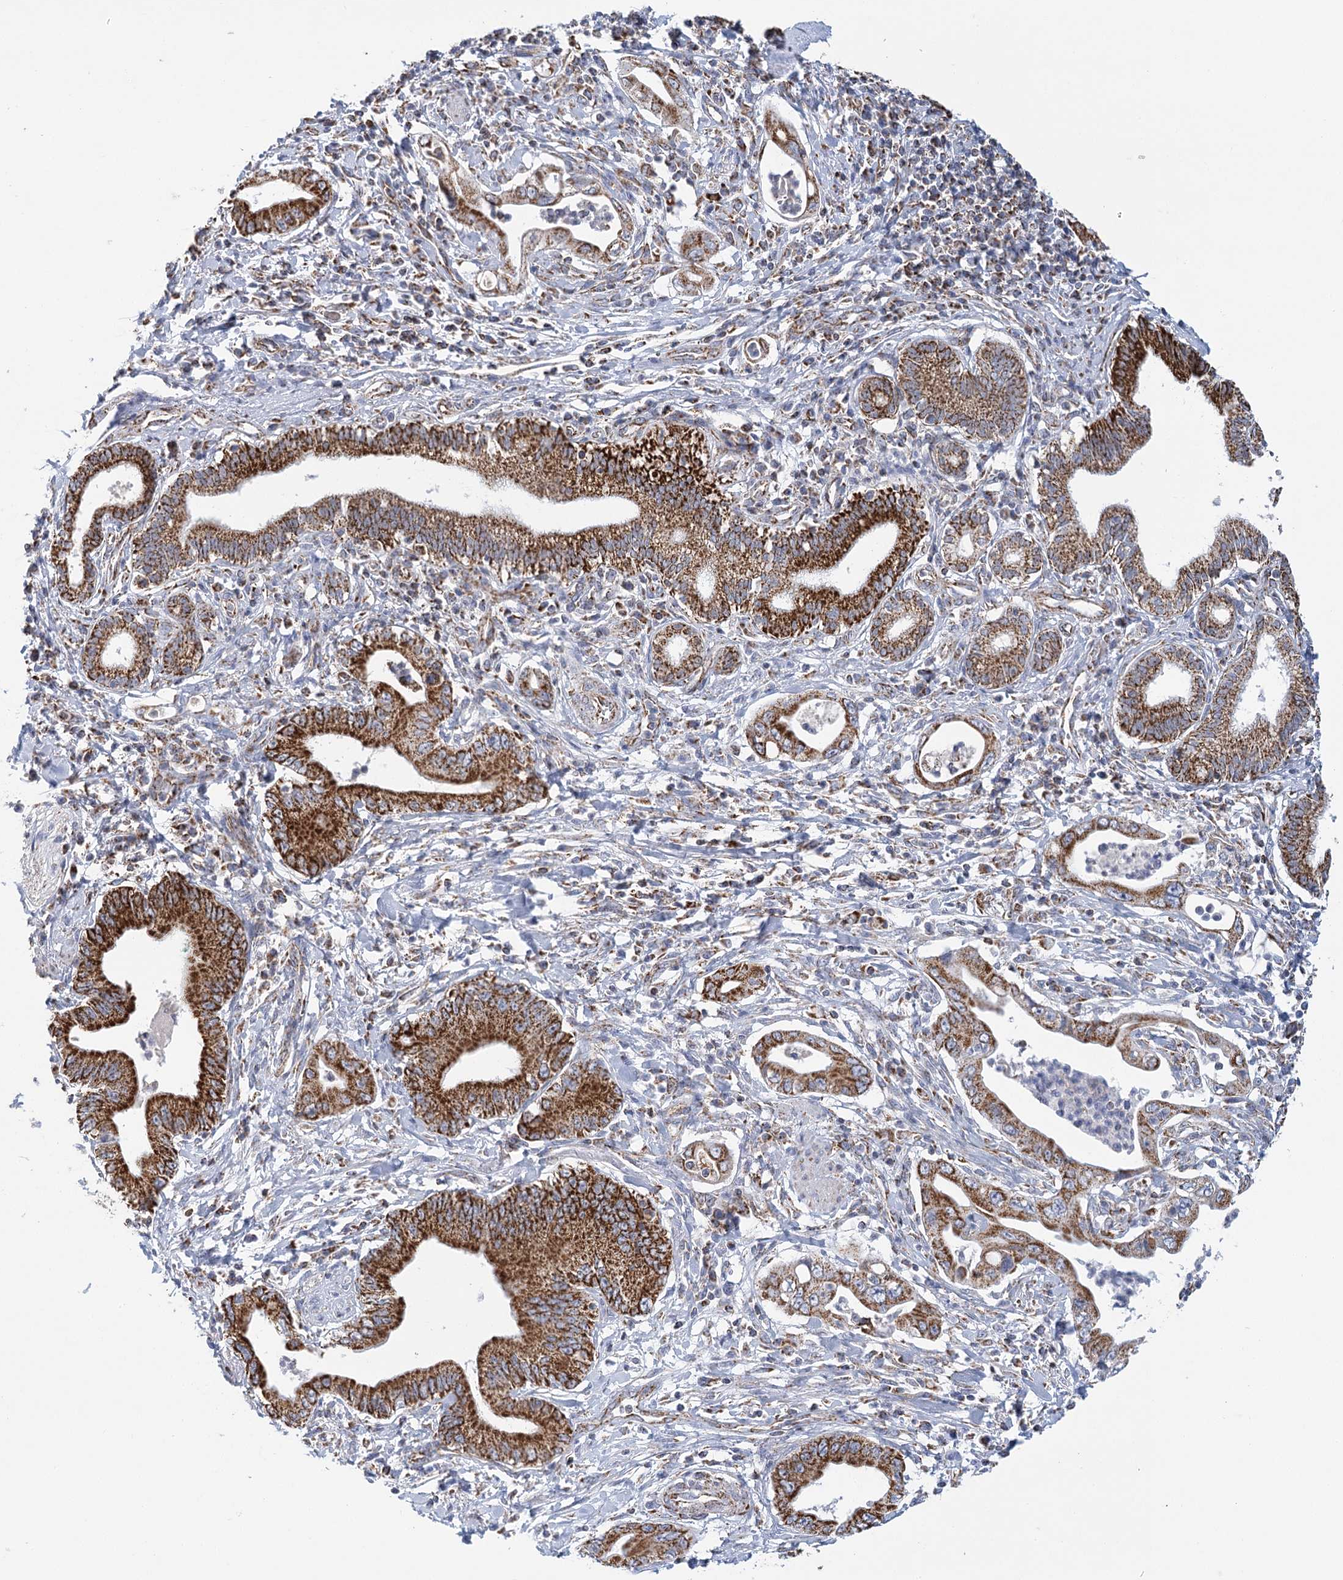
{"staining": {"intensity": "strong", "quantity": ">75%", "location": "cytoplasmic/membranous"}, "tissue": "pancreatic cancer", "cell_type": "Tumor cells", "image_type": "cancer", "snomed": [{"axis": "morphology", "description": "Adenocarcinoma, NOS"}, {"axis": "topography", "description": "Pancreas"}], "caption": "Strong cytoplasmic/membranous positivity is identified in about >75% of tumor cells in pancreatic cancer (adenocarcinoma).", "gene": "LSS", "patient": {"sex": "male", "age": 78}}